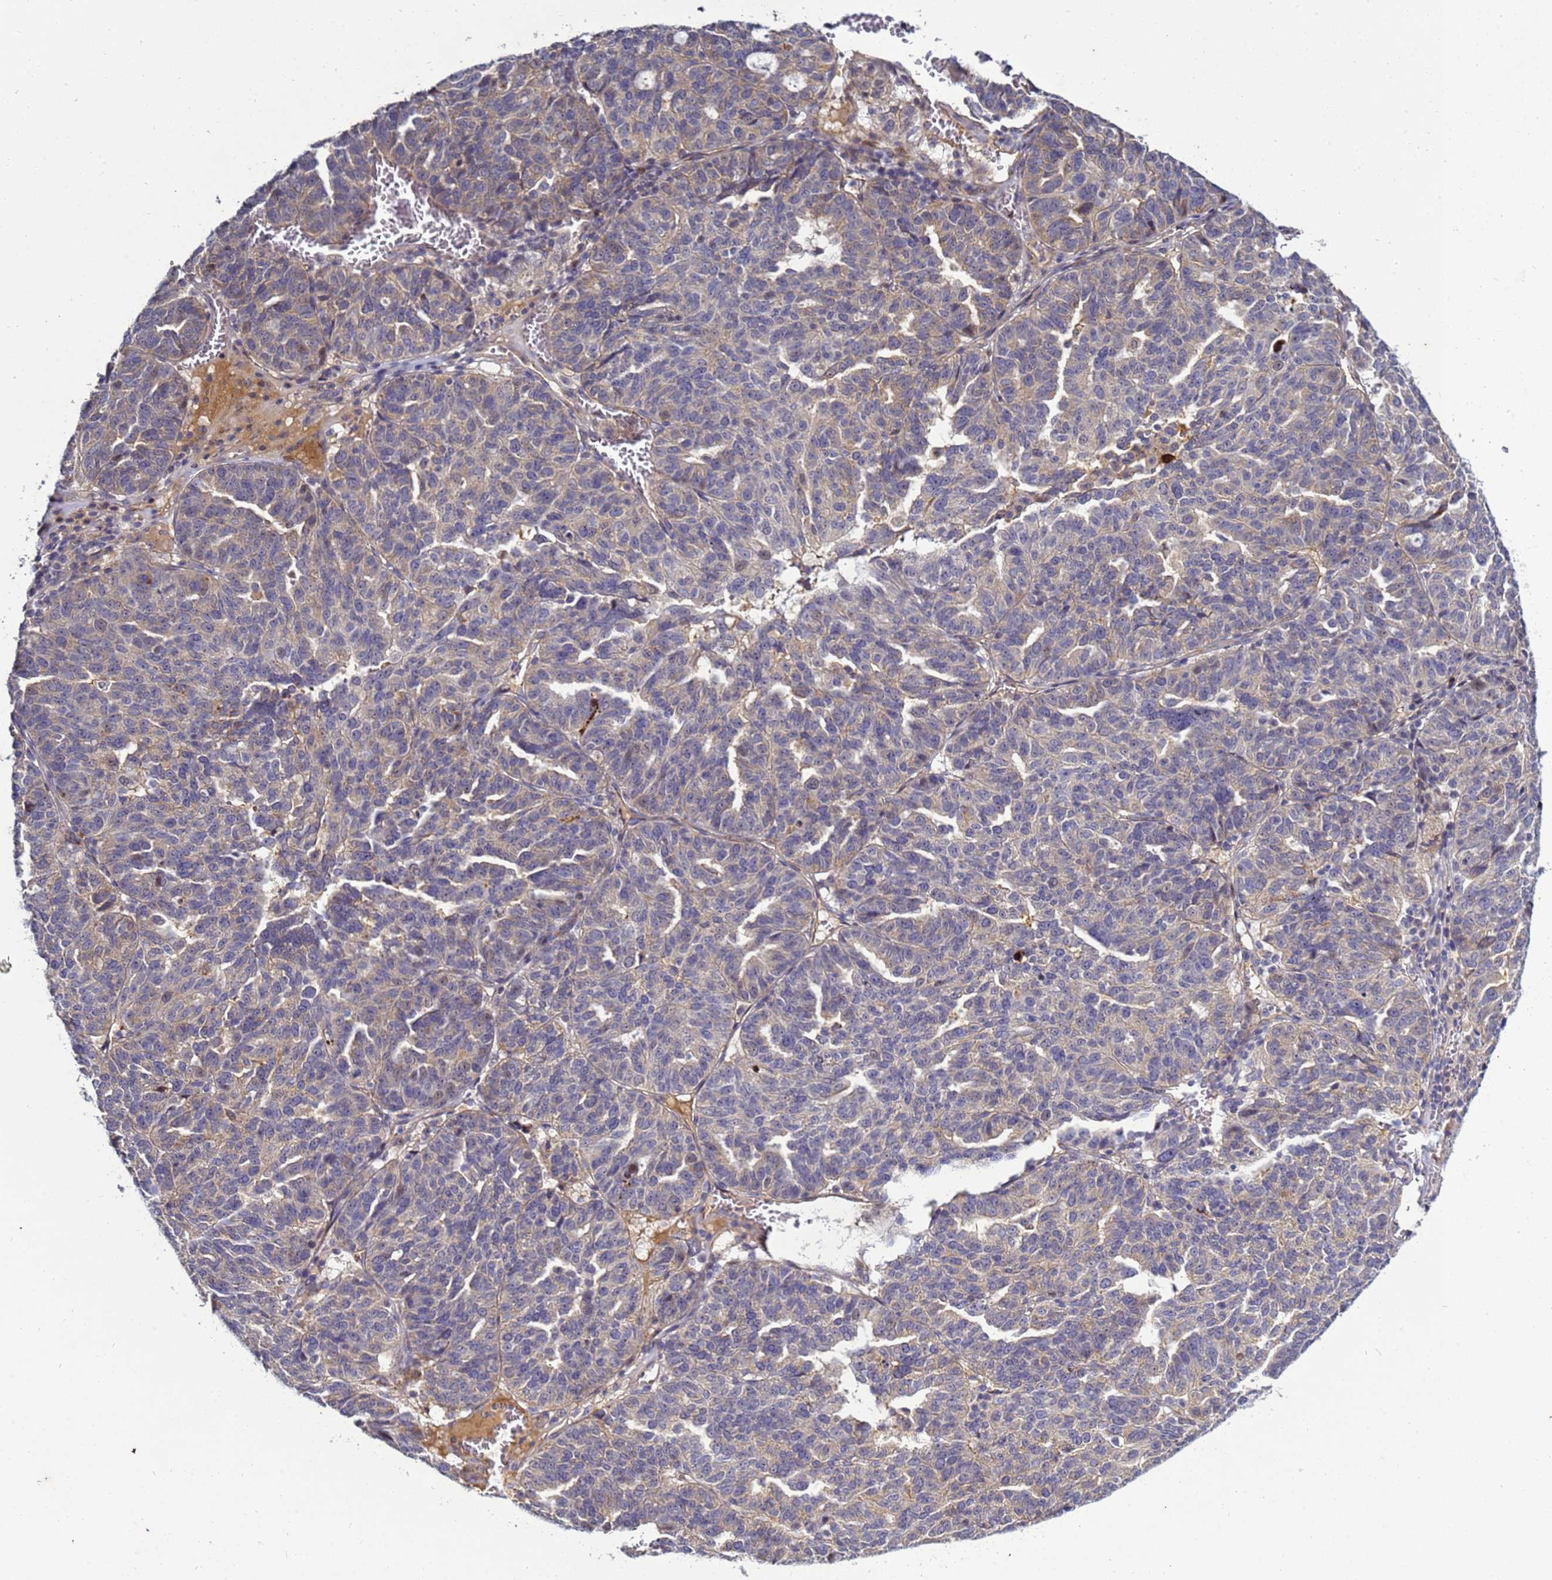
{"staining": {"intensity": "weak", "quantity": "<25%", "location": "cytoplasmic/membranous"}, "tissue": "ovarian cancer", "cell_type": "Tumor cells", "image_type": "cancer", "snomed": [{"axis": "morphology", "description": "Cystadenocarcinoma, serous, NOS"}, {"axis": "topography", "description": "Ovary"}], "caption": "IHC image of human serous cystadenocarcinoma (ovarian) stained for a protein (brown), which demonstrates no expression in tumor cells.", "gene": "NOL8", "patient": {"sex": "female", "age": 59}}